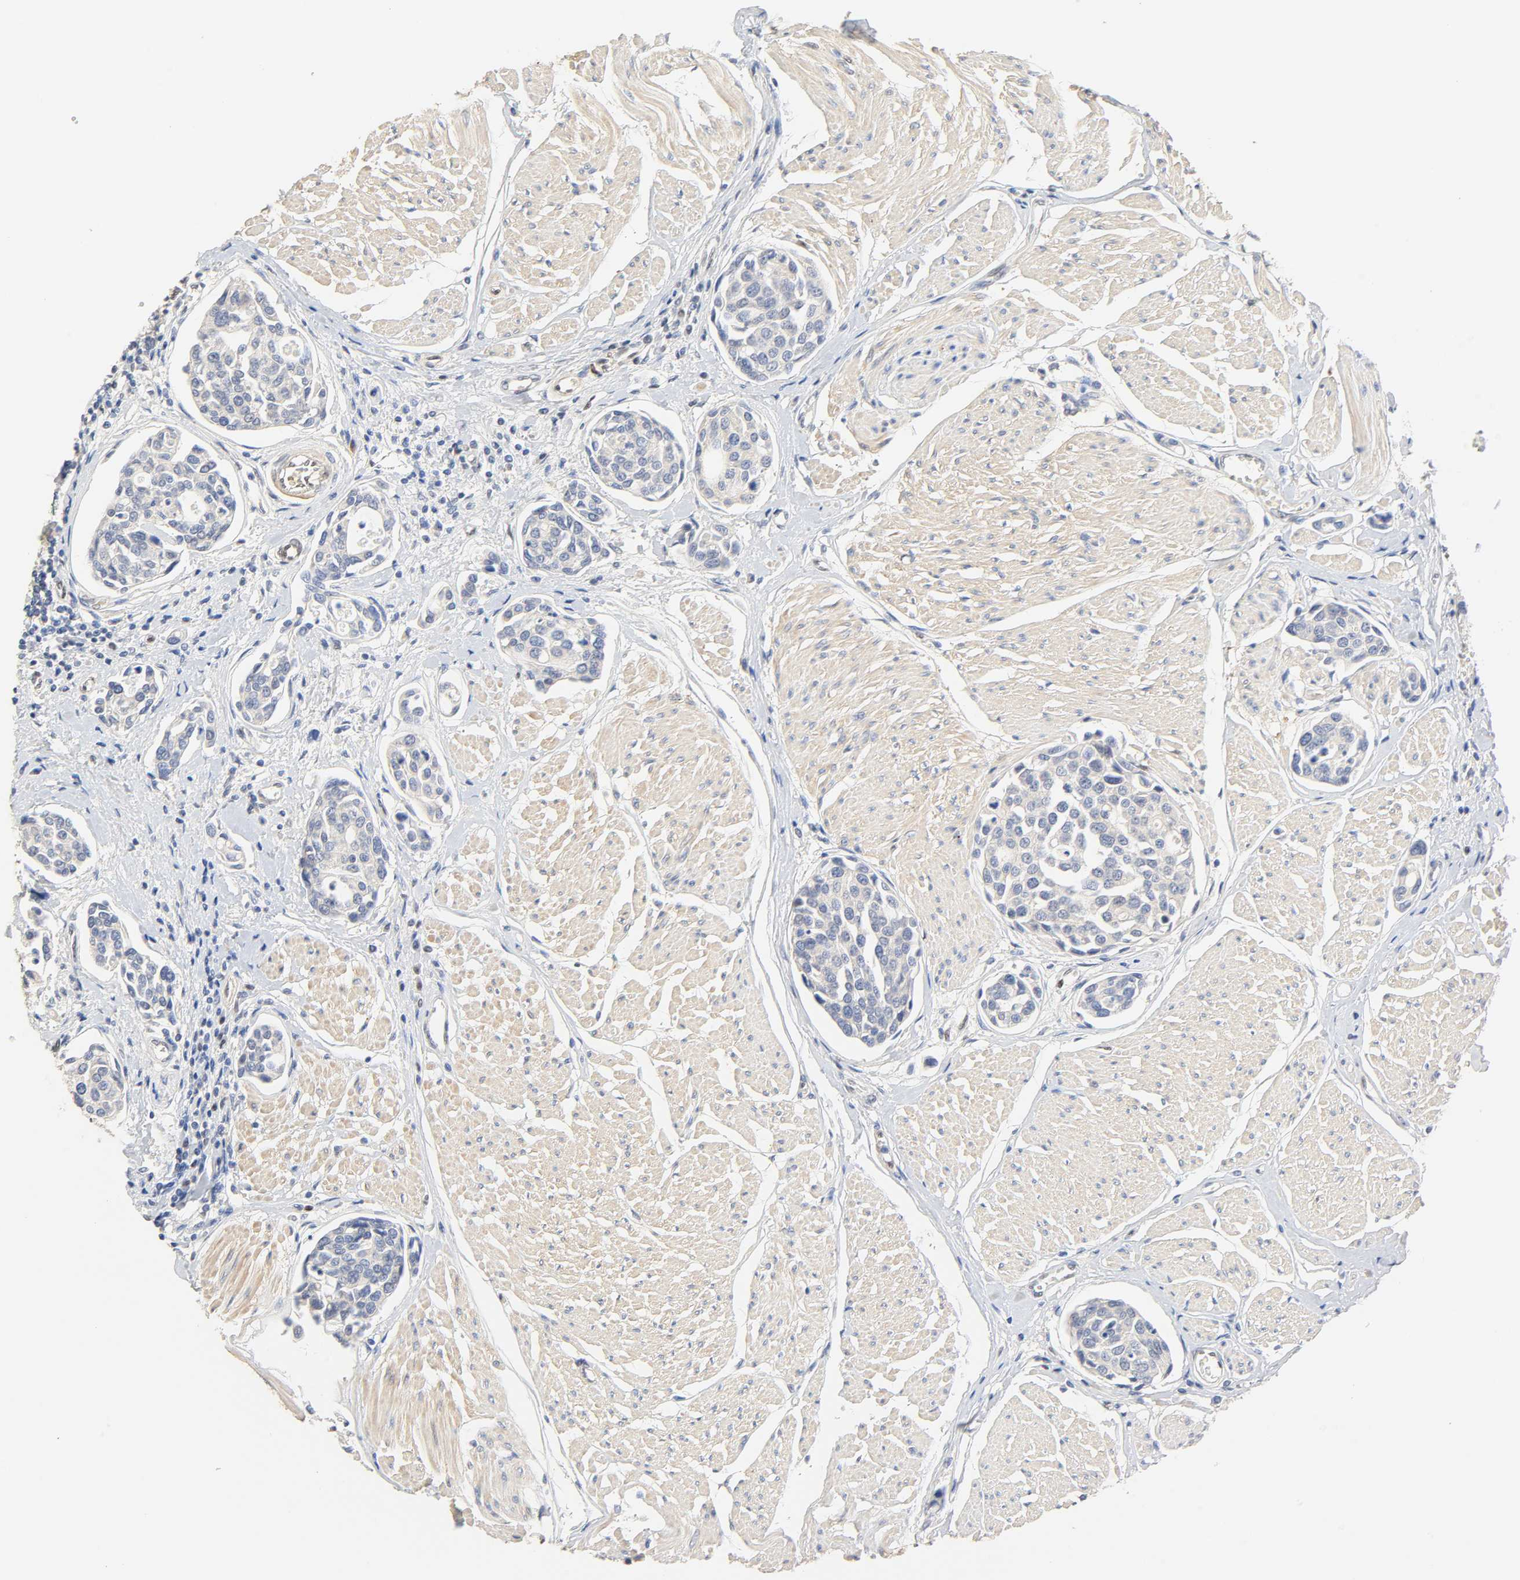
{"staining": {"intensity": "negative", "quantity": "none", "location": "none"}, "tissue": "urothelial cancer", "cell_type": "Tumor cells", "image_type": "cancer", "snomed": [{"axis": "morphology", "description": "Urothelial carcinoma, High grade"}, {"axis": "topography", "description": "Urinary bladder"}], "caption": "Immunohistochemistry of human urothelial cancer exhibits no staining in tumor cells.", "gene": "BORCS8-MEF2B", "patient": {"sex": "male", "age": 78}}